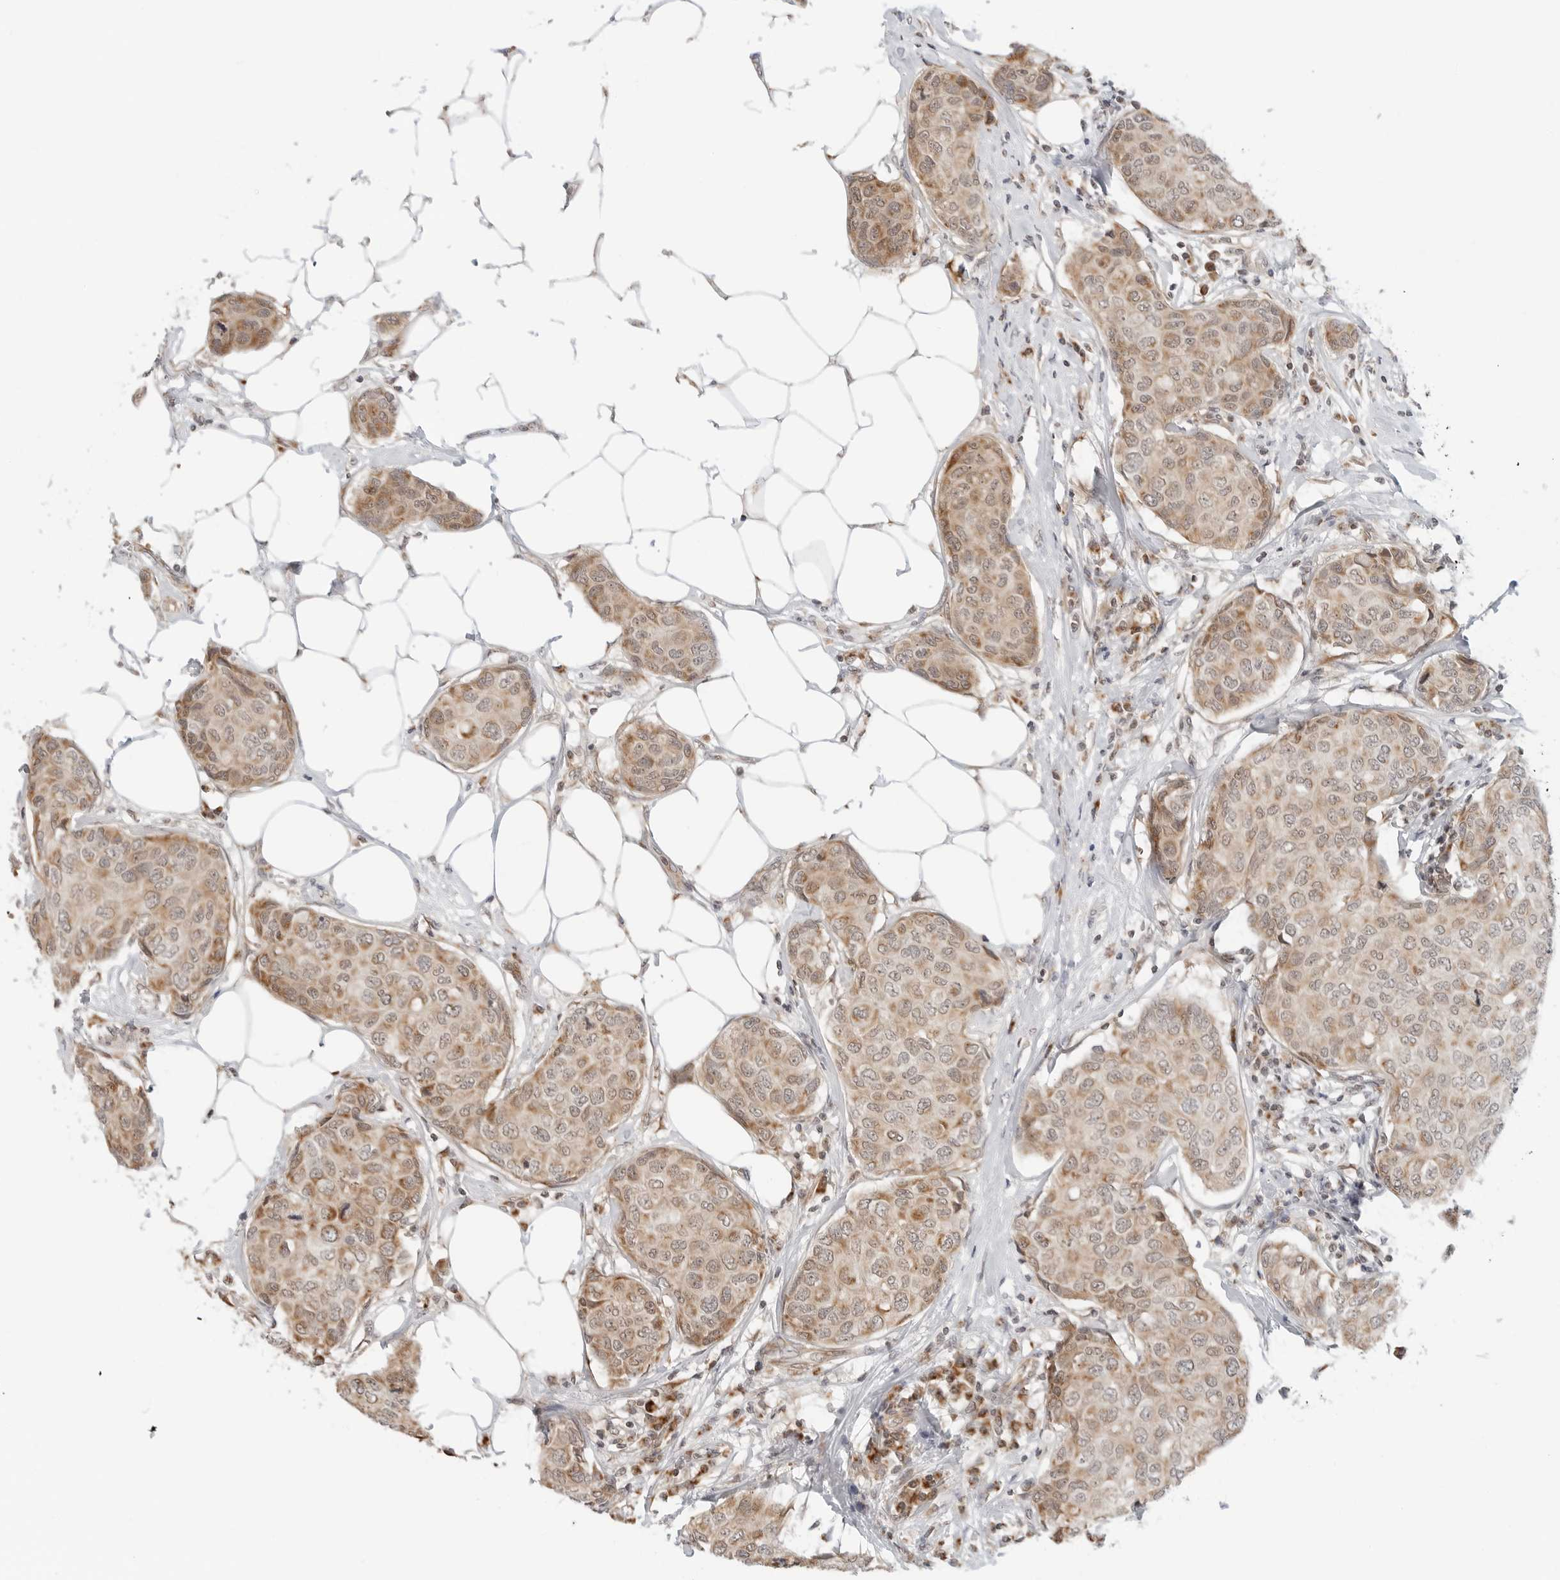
{"staining": {"intensity": "moderate", "quantity": ">75%", "location": "cytoplasmic/membranous"}, "tissue": "breast cancer", "cell_type": "Tumor cells", "image_type": "cancer", "snomed": [{"axis": "morphology", "description": "Duct carcinoma"}, {"axis": "topography", "description": "Breast"}], "caption": "Moderate cytoplasmic/membranous expression is appreciated in approximately >75% of tumor cells in breast intraductal carcinoma.", "gene": "POLR3GL", "patient": {"sex": "female", "age": 80}}